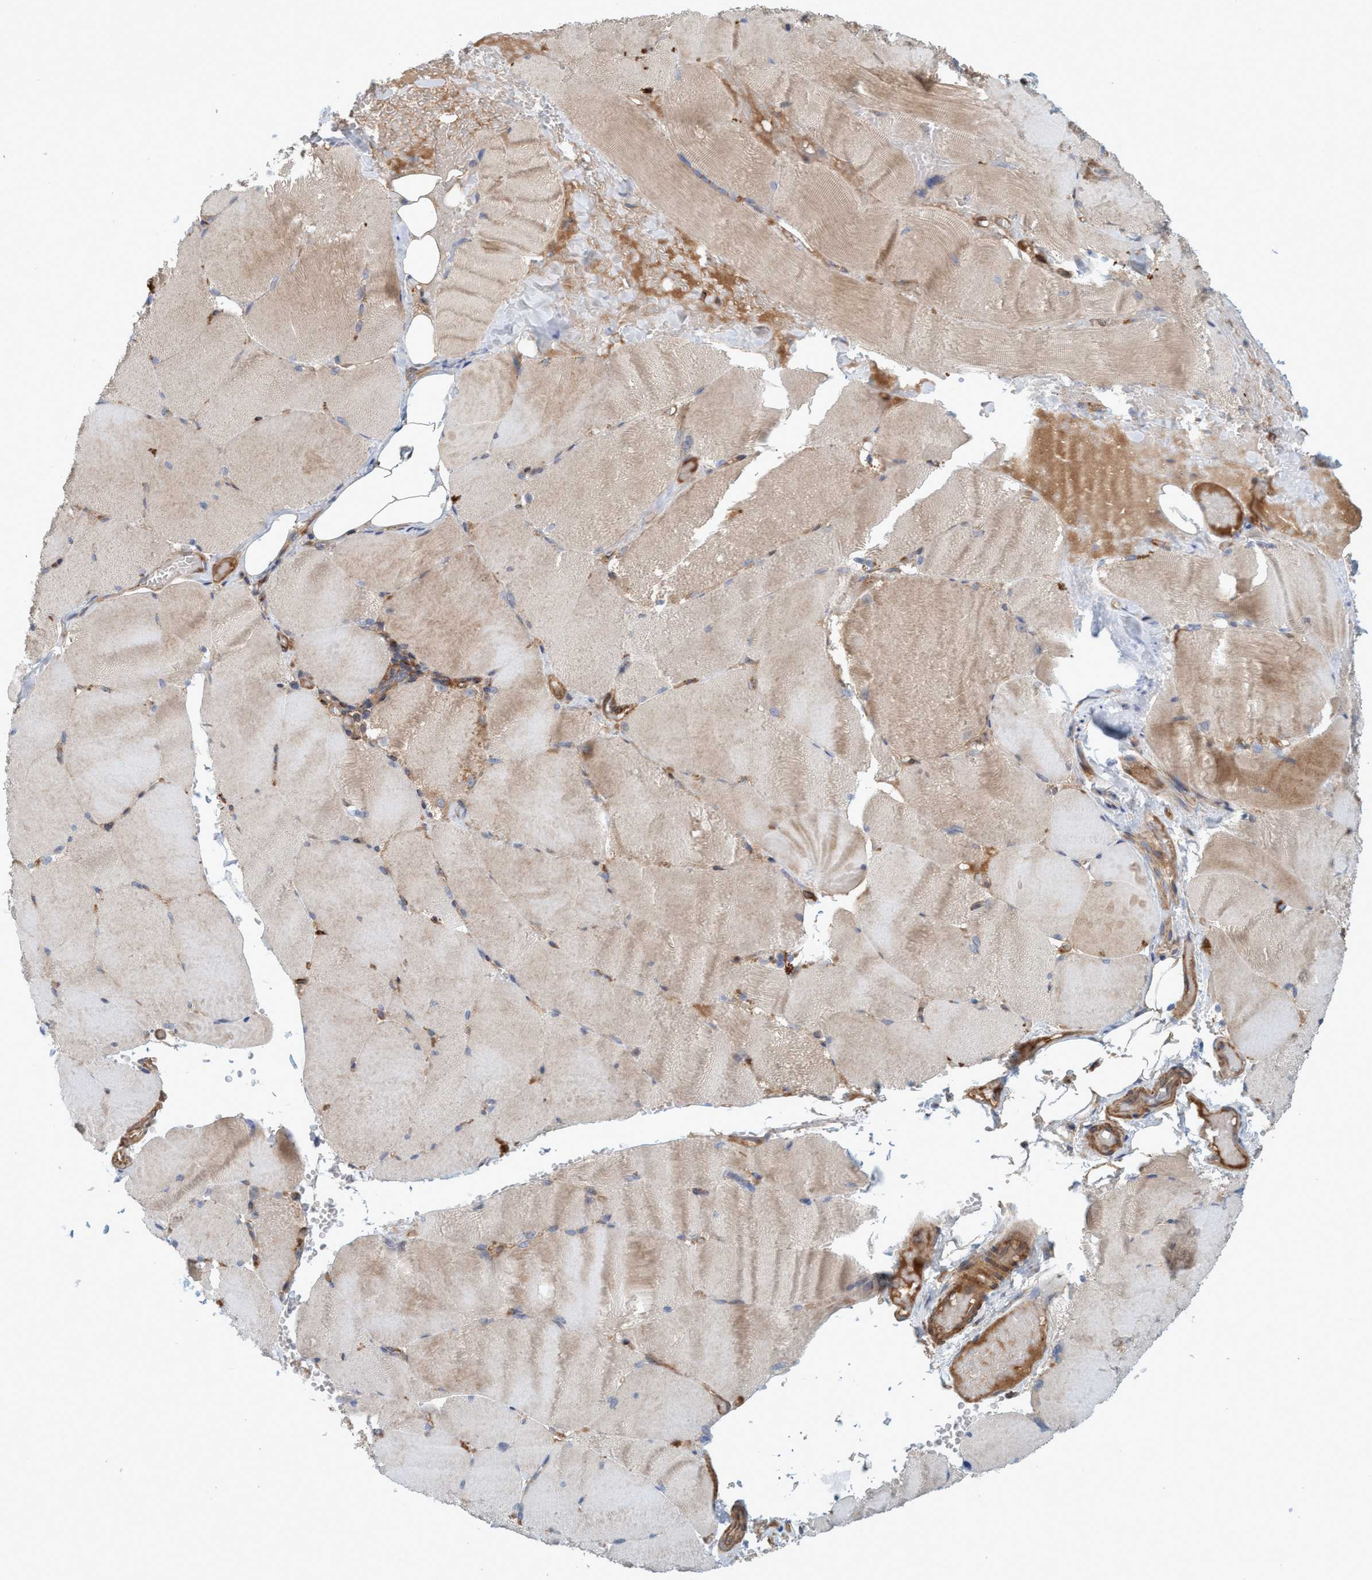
{"staining": {"intensity": "moderate", "quantity": "25%-75%", "location": "cytoplasmic/membranous"}, "tissue": "skeletal muscle", "cell_type": "Myocytes", "image_type": "normal", "snomed": [{"axis": "morphology", "description": "Normal tissue, NOS"}, {"axis": "topography", "description": "Skin"}, {"axis": "topography", "description": "Skeletal muscle"}], "caption": "Immunohistochemical staining of normal human skeletal muscle shows 25%-75% levels of moderate cytoplasmic/membranous protein positivity in about 25%-75% of myocytes.", "gene": "SPECC1", "patient": {"sex": "male", "age": 83}}